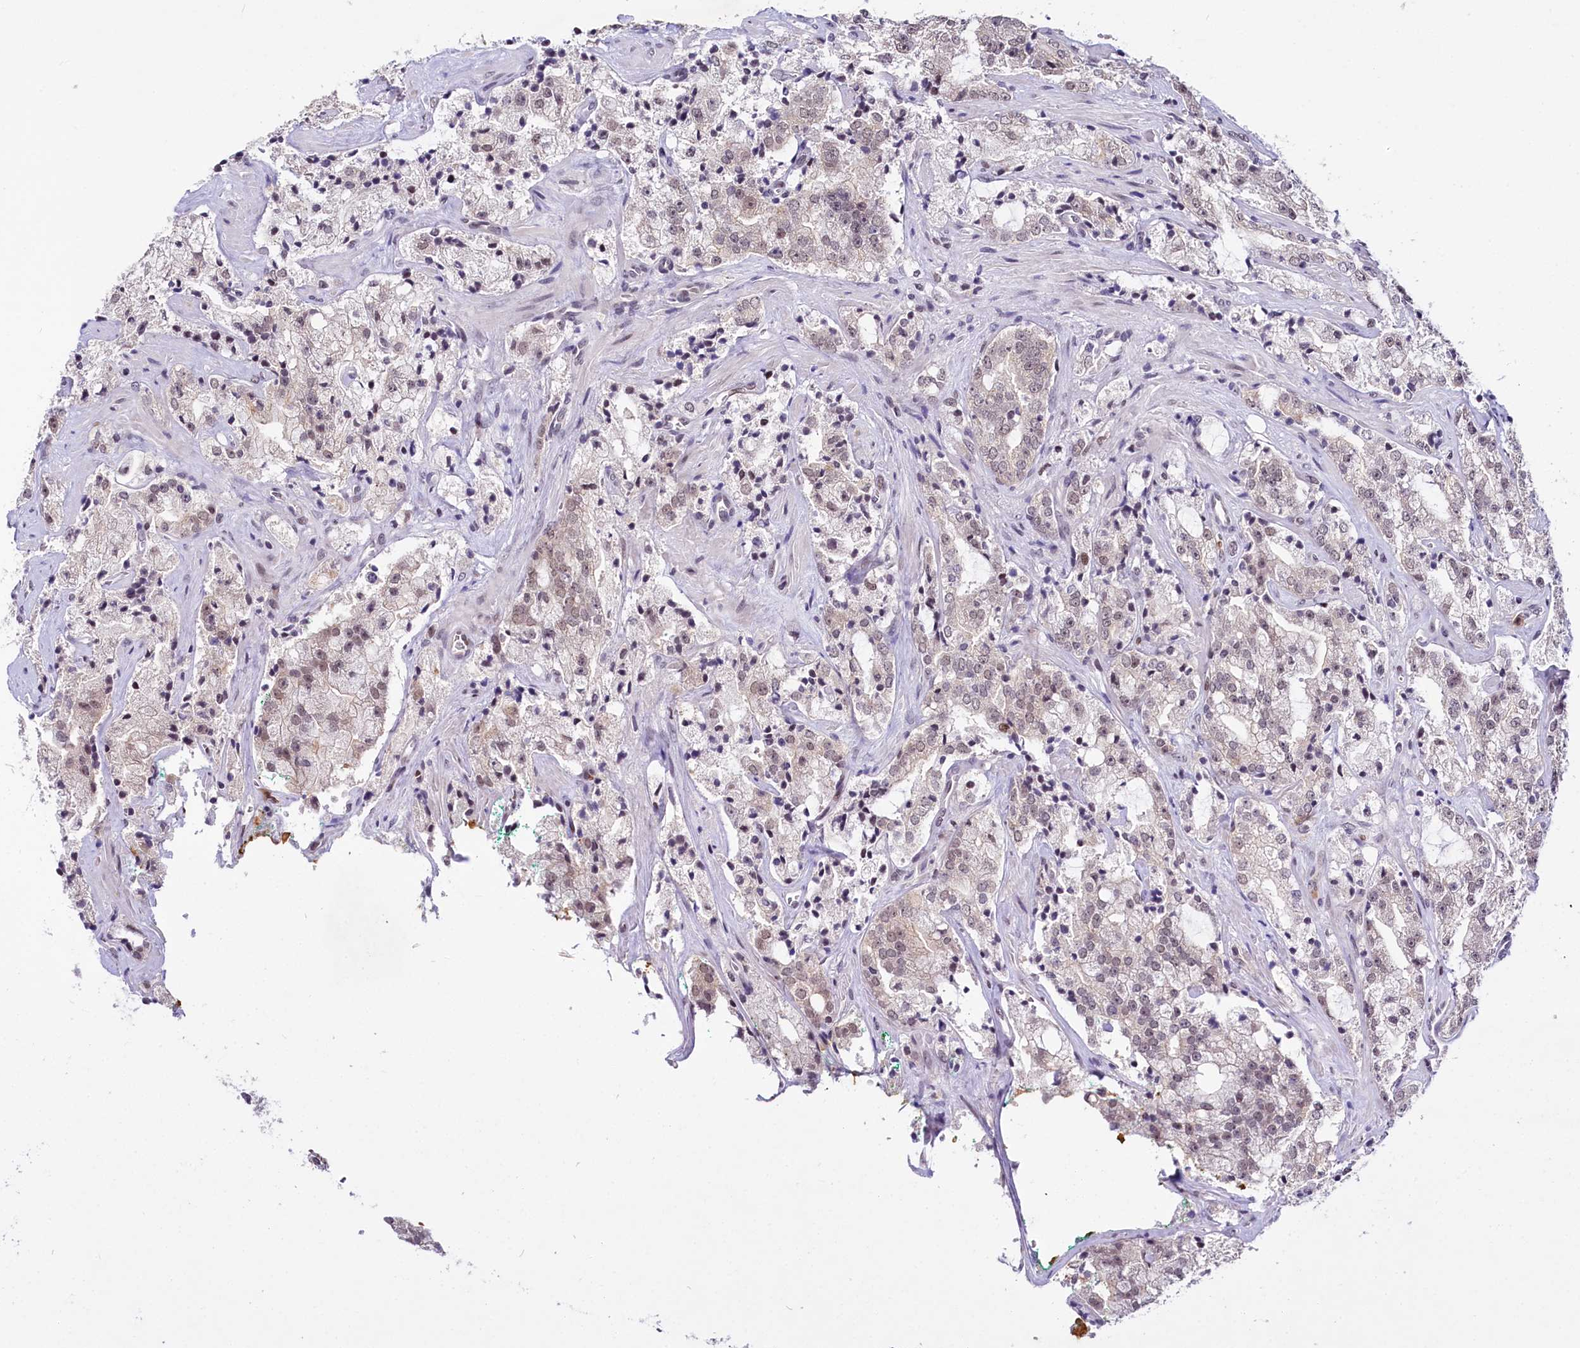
{"staining": {"intensity": "weak", "quantity": "<25%", "location": "nuclear"}, "tissue": "prostate cancer", "cell_type": "Tumor cells", "image_type": "cancer", "snomed": [{"axis": "morphology", "description": "Adenocarcinoma, High grade"}, {"axis": "topography", "description": "Prostate"}], "caption": "This image is of prostate high-grade adenocarcinoma stained with IHC to label a protein in brown with the nuclei are counter-stained blue. There is no positivity in tumor cells. Nuclei are stained in blue.", "gene": "SCAF11", "patient": {"sex": "male", "age": 64}}